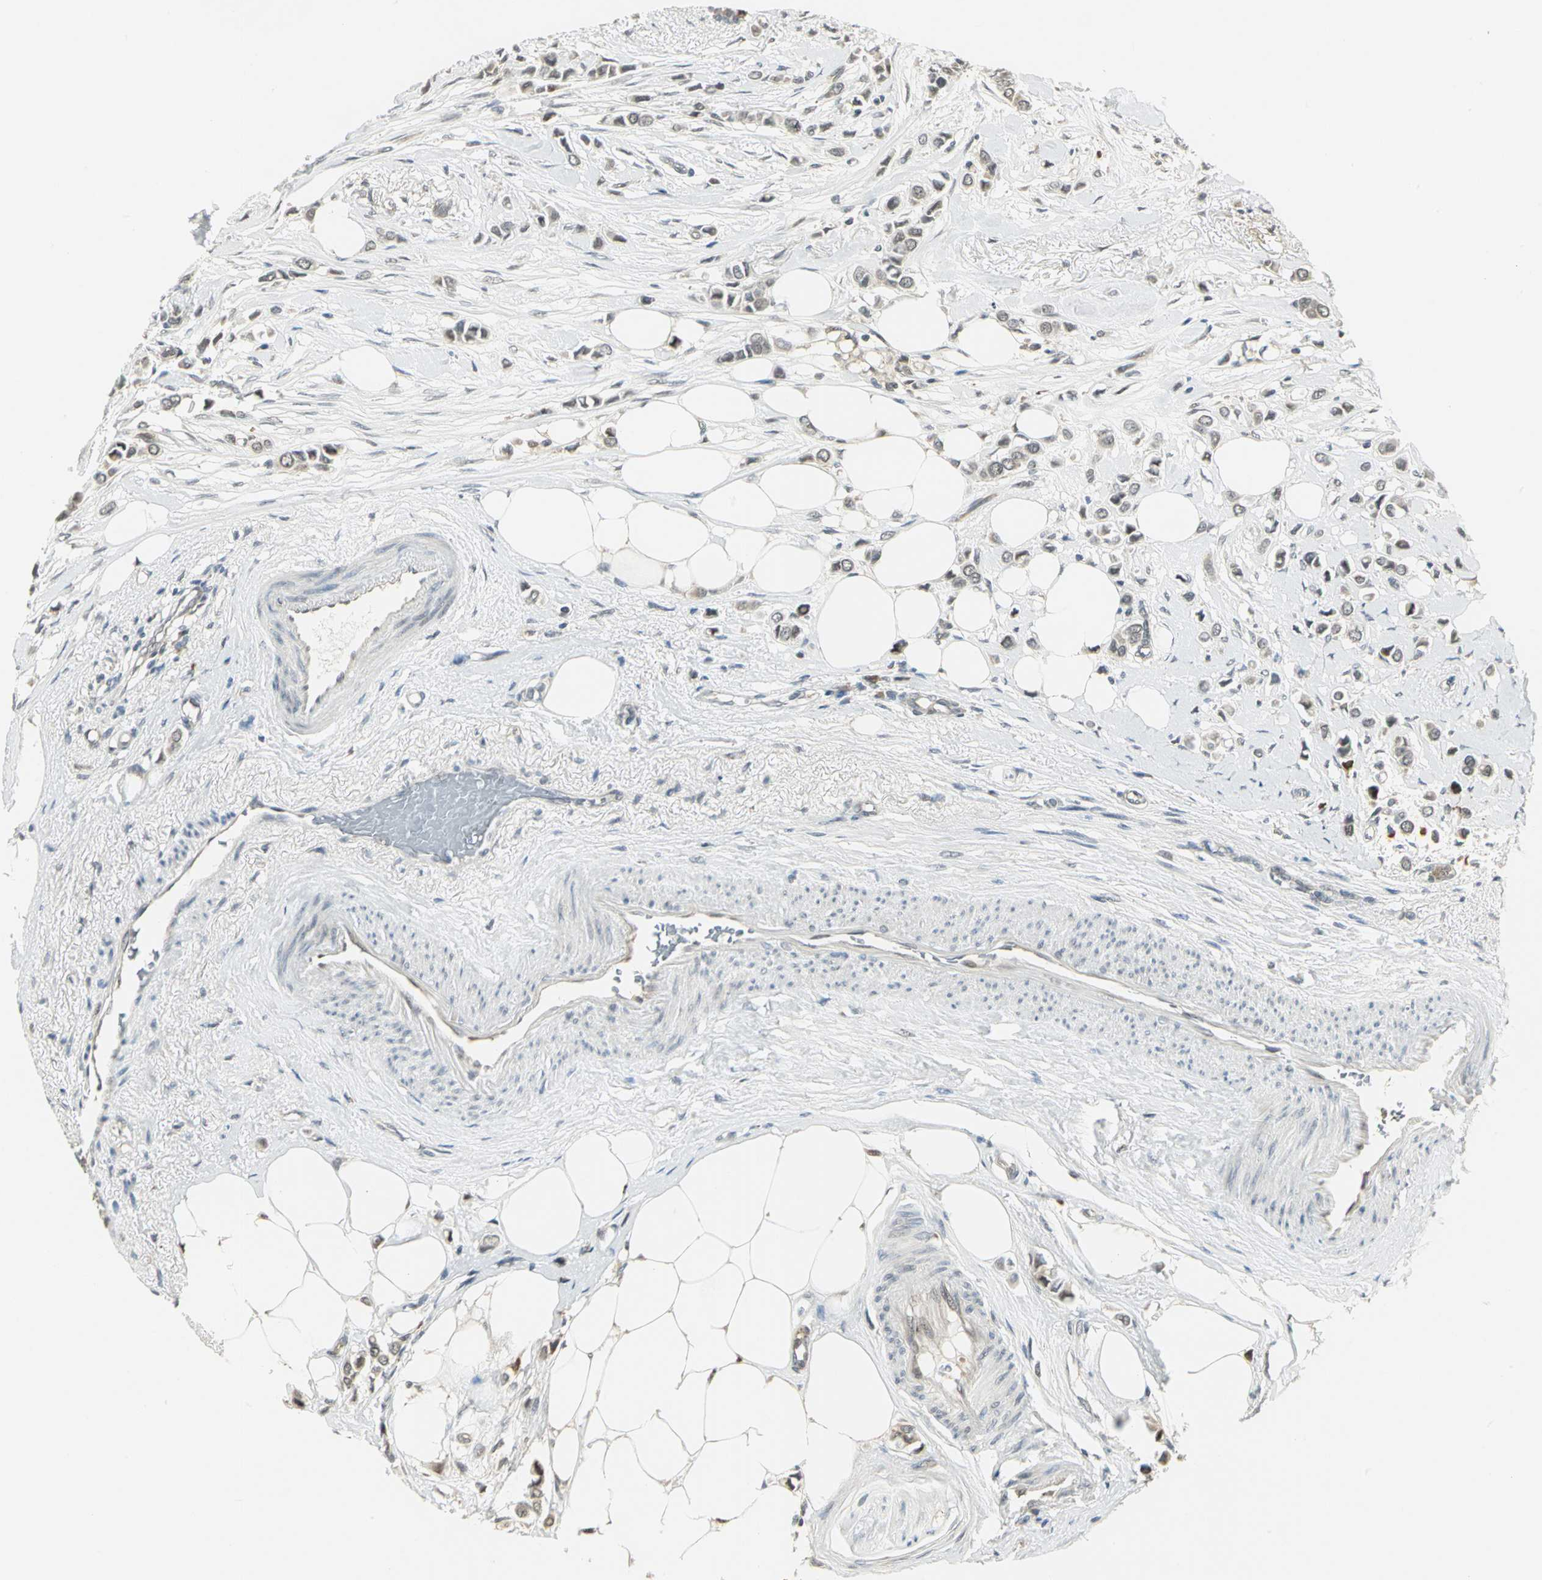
{"staining": {"intensity": "moderate", "quantity": ">75%", "location": "cytoplasmic/membranous"}, "tissue": "breast cancer", "cell_type": "Tumor cells", "image_type": "cancer", "snomed": [{"axis": "morphology", "description": "Lobular carcinoma"}, {"axis": "topography", "description": "Breast"}], "caption": "Protein staining of breast lobular carcinoma tissue reveals moderate cytoplasmic/membranous expression in about >75% of tumor cells.", "gene": "PSMC4", "patient": {"sex": "female", "age": 51}}